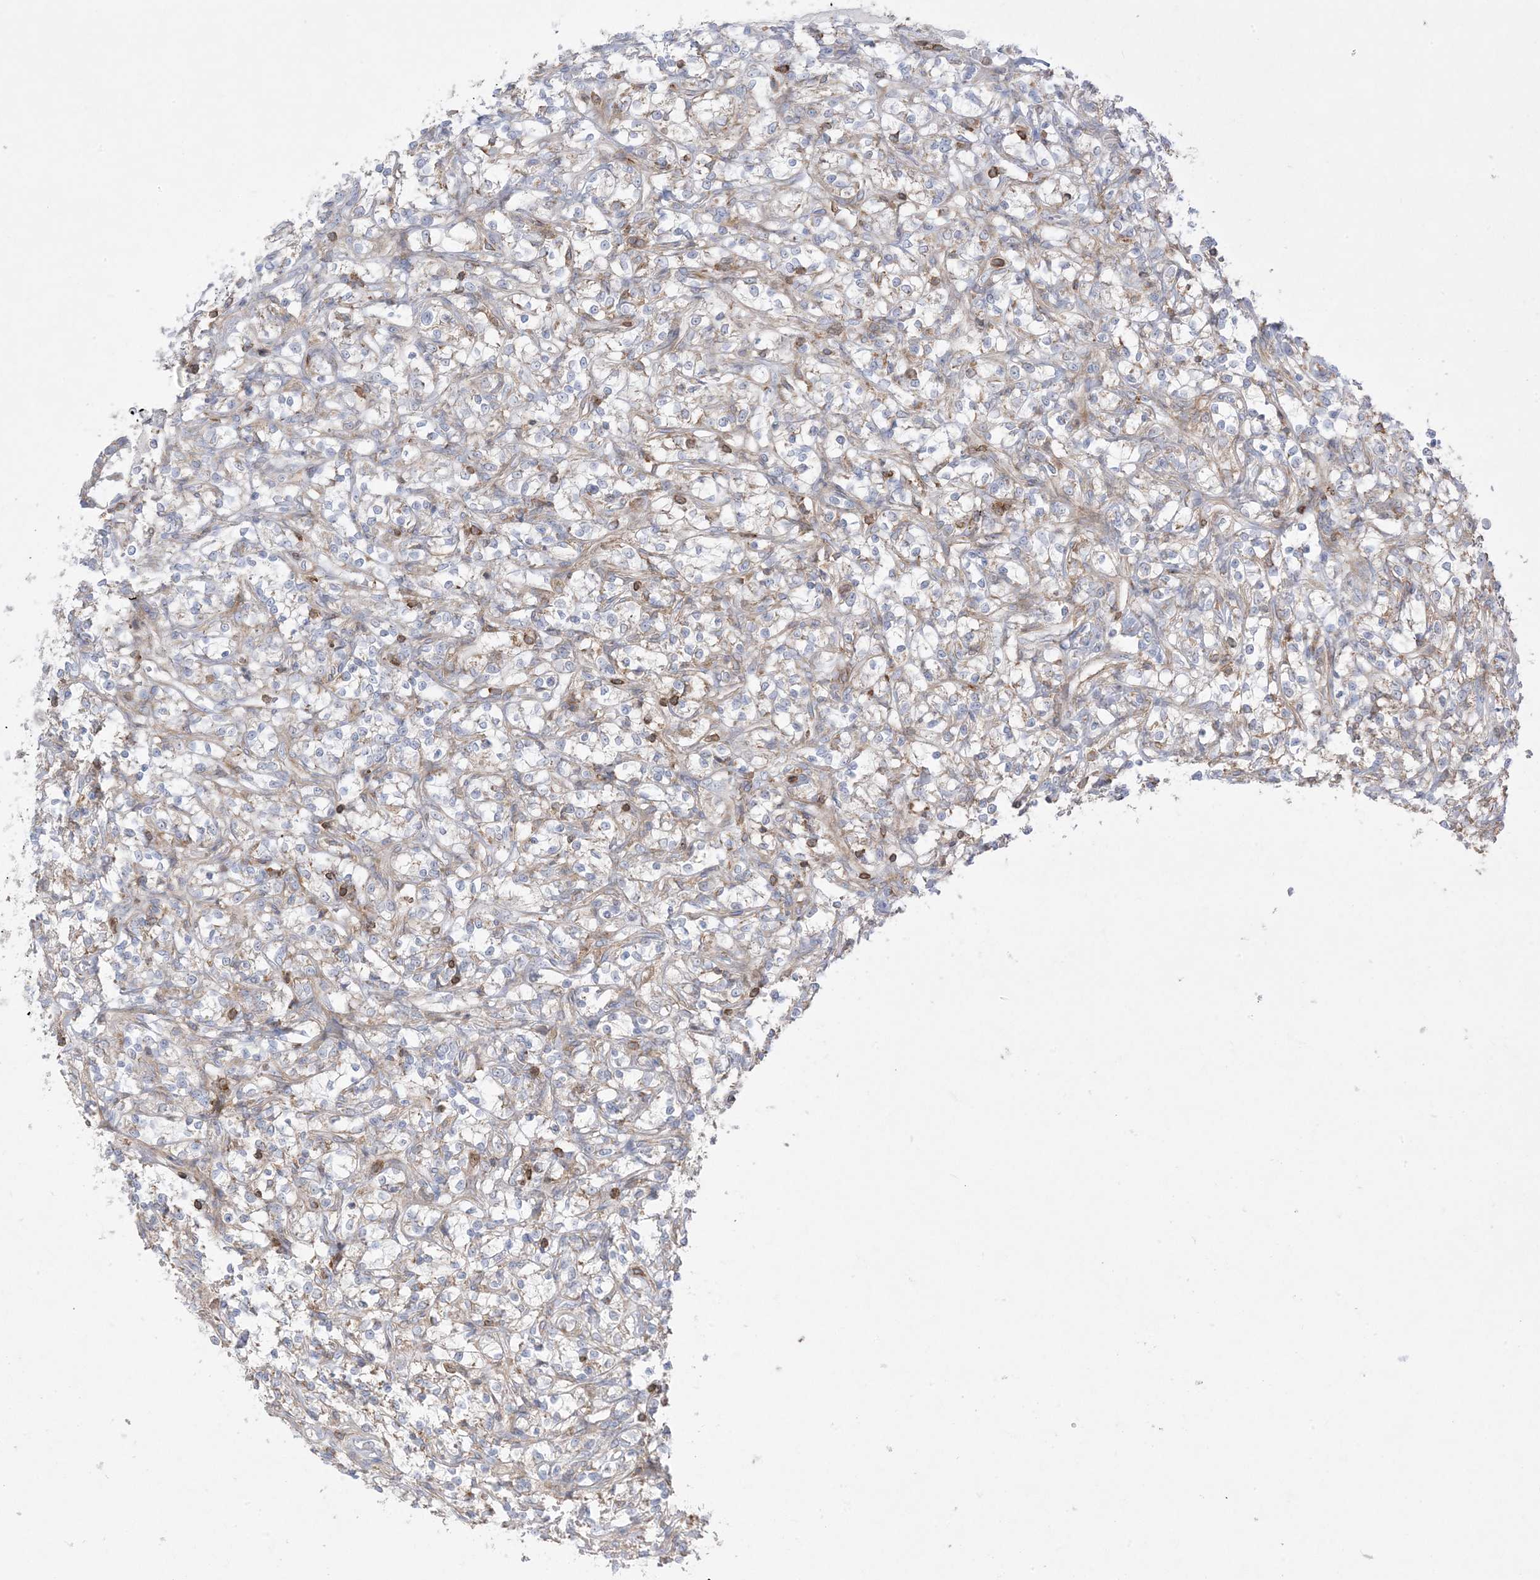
{"staining": {"intensity": "weak", "quantity": "25%-75%", "location": "cytoplasmic/membranous"}, "tissue": "renal cancer", "cell_type": "Tumor cells", "image_type": "cancer", "snomed": [{"axis": "morphology", "description": "Adenocarcinoma, NOS"}, {"axis": "topography", "description": "Kidney"}], "caption": "Human adenocarcinoma (renal) stained with a brown dye demonstrates weak cytoplasmic/membranous positive staining in about 25%-75% of tumor cells.", "gene": "ARHGAP30", "patient": {"sex": "female", "age": 69}}